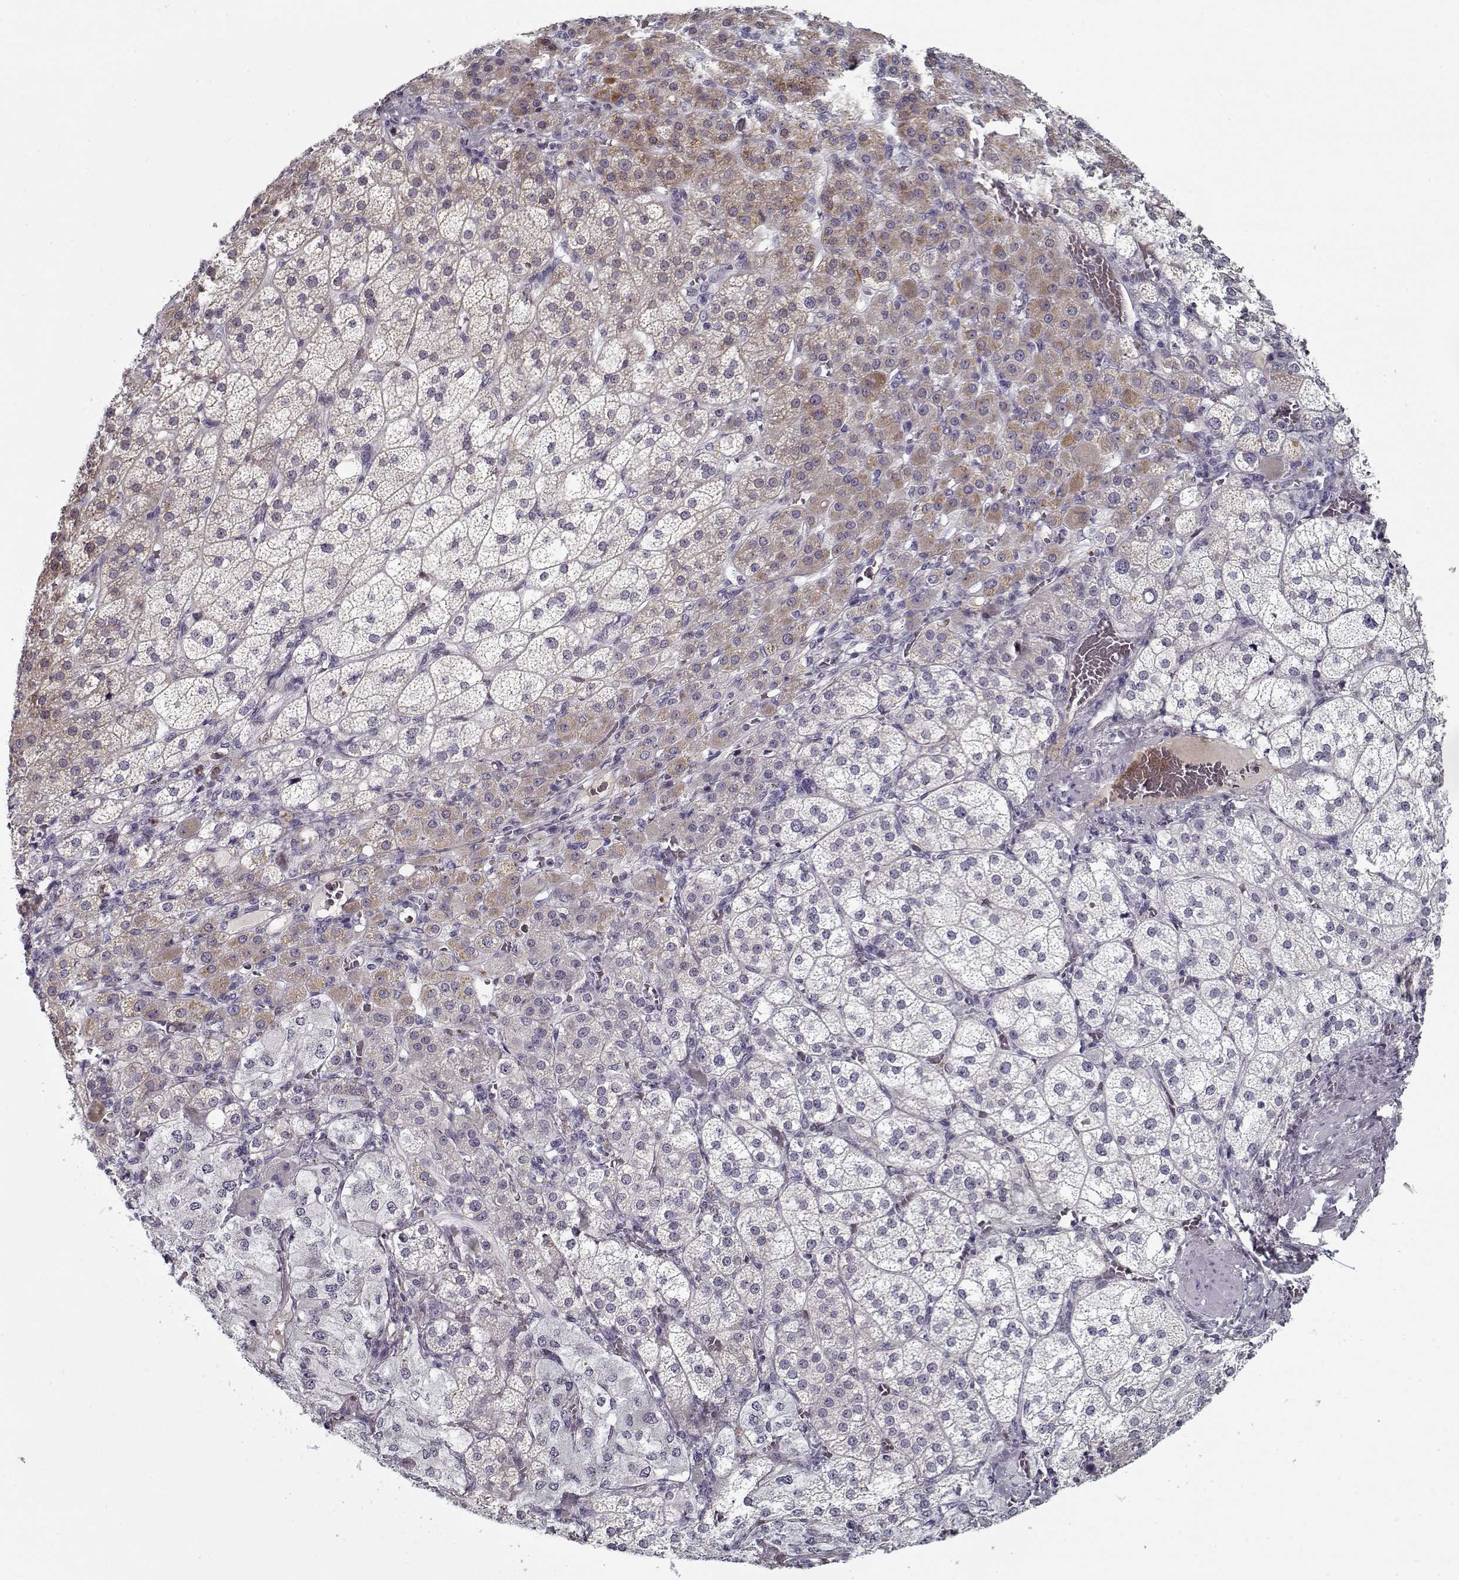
{"staining": {"intensity": "moderate", "quantity": "<25%", "location": "cytoplasmic/membranous"}, "tissue": "adrenal gland", "cell_type": "Glandular cells", "image_type": "normal", "snomed": [{"axis": "morphology", "description": "Normal tissue, NOS"}, {"axis": "topography", "description": "Adrenal gland"}], "caption": "A brown stain shows moderate cytoplasmic/membranous expression of a protein in glandular cells of unremarkable human adrenal gland. The protein is stained brown, and the nuclei are stained in blue (DAB IHC with brightfield microscopy, high magnification).", "gene": "DDX25", "patient": {"sex": "female", "age": 60}}